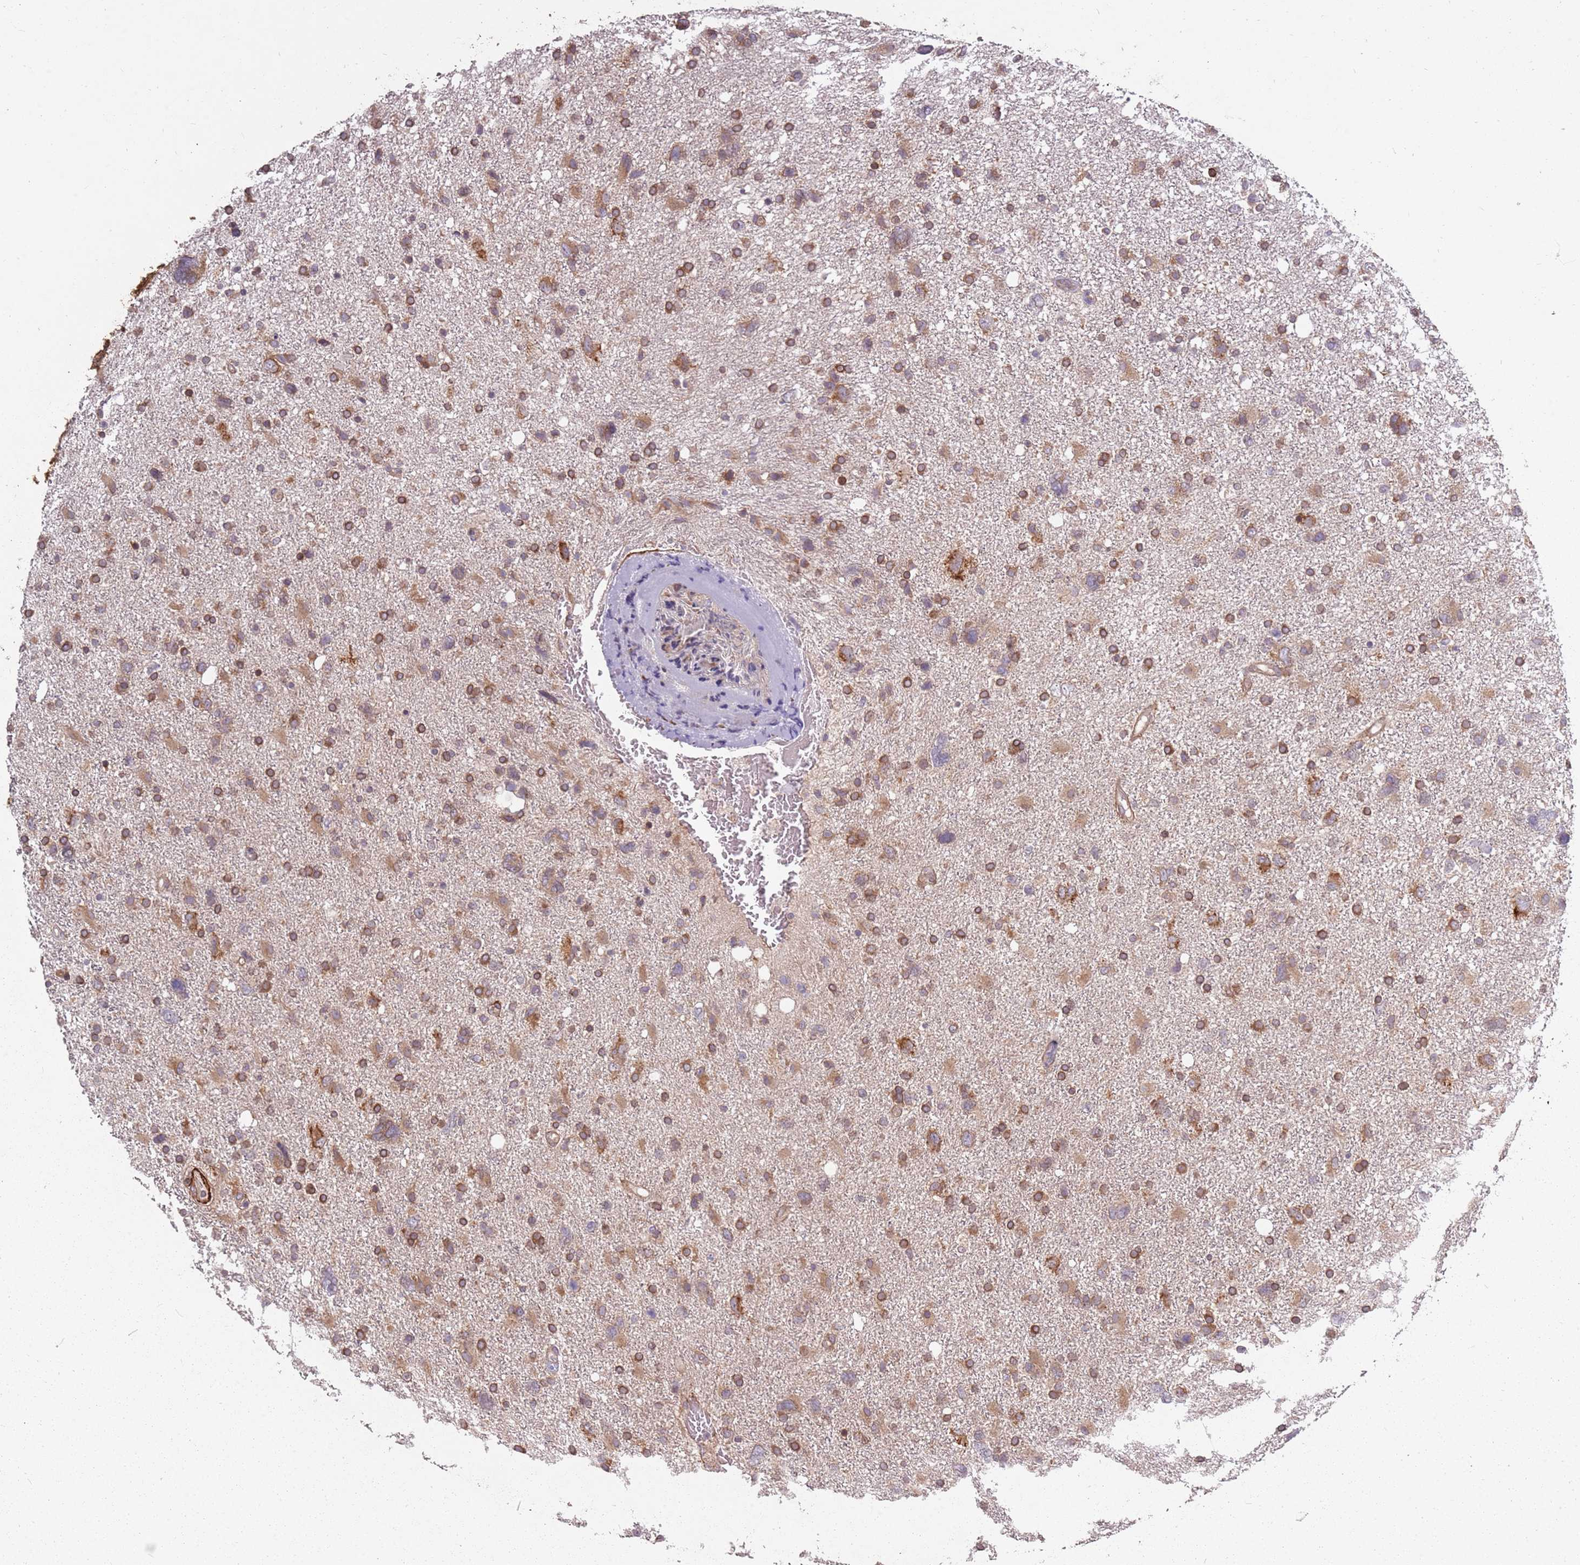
{"staining": {"intensity": "moderate", "quantity": ">75%", "location": "cytoplasmic/membranous"}, "tissue": "glioma", "cell_type": "Tumor cells", "image_type": "cancer", "snomed": [{"axis": "morphology", "description": "Glioma, malignant, High grade"}, {"axis": "topography", "description": "Brain"}], "caption": "Human high-grade glioma (malignant) stained with a brown dye displays moderate cytoplasmic/membranous positive staining in about >75% of tumor cells.", "gene": "PLD6", "patient": {"sex": "male", "age": 61}}